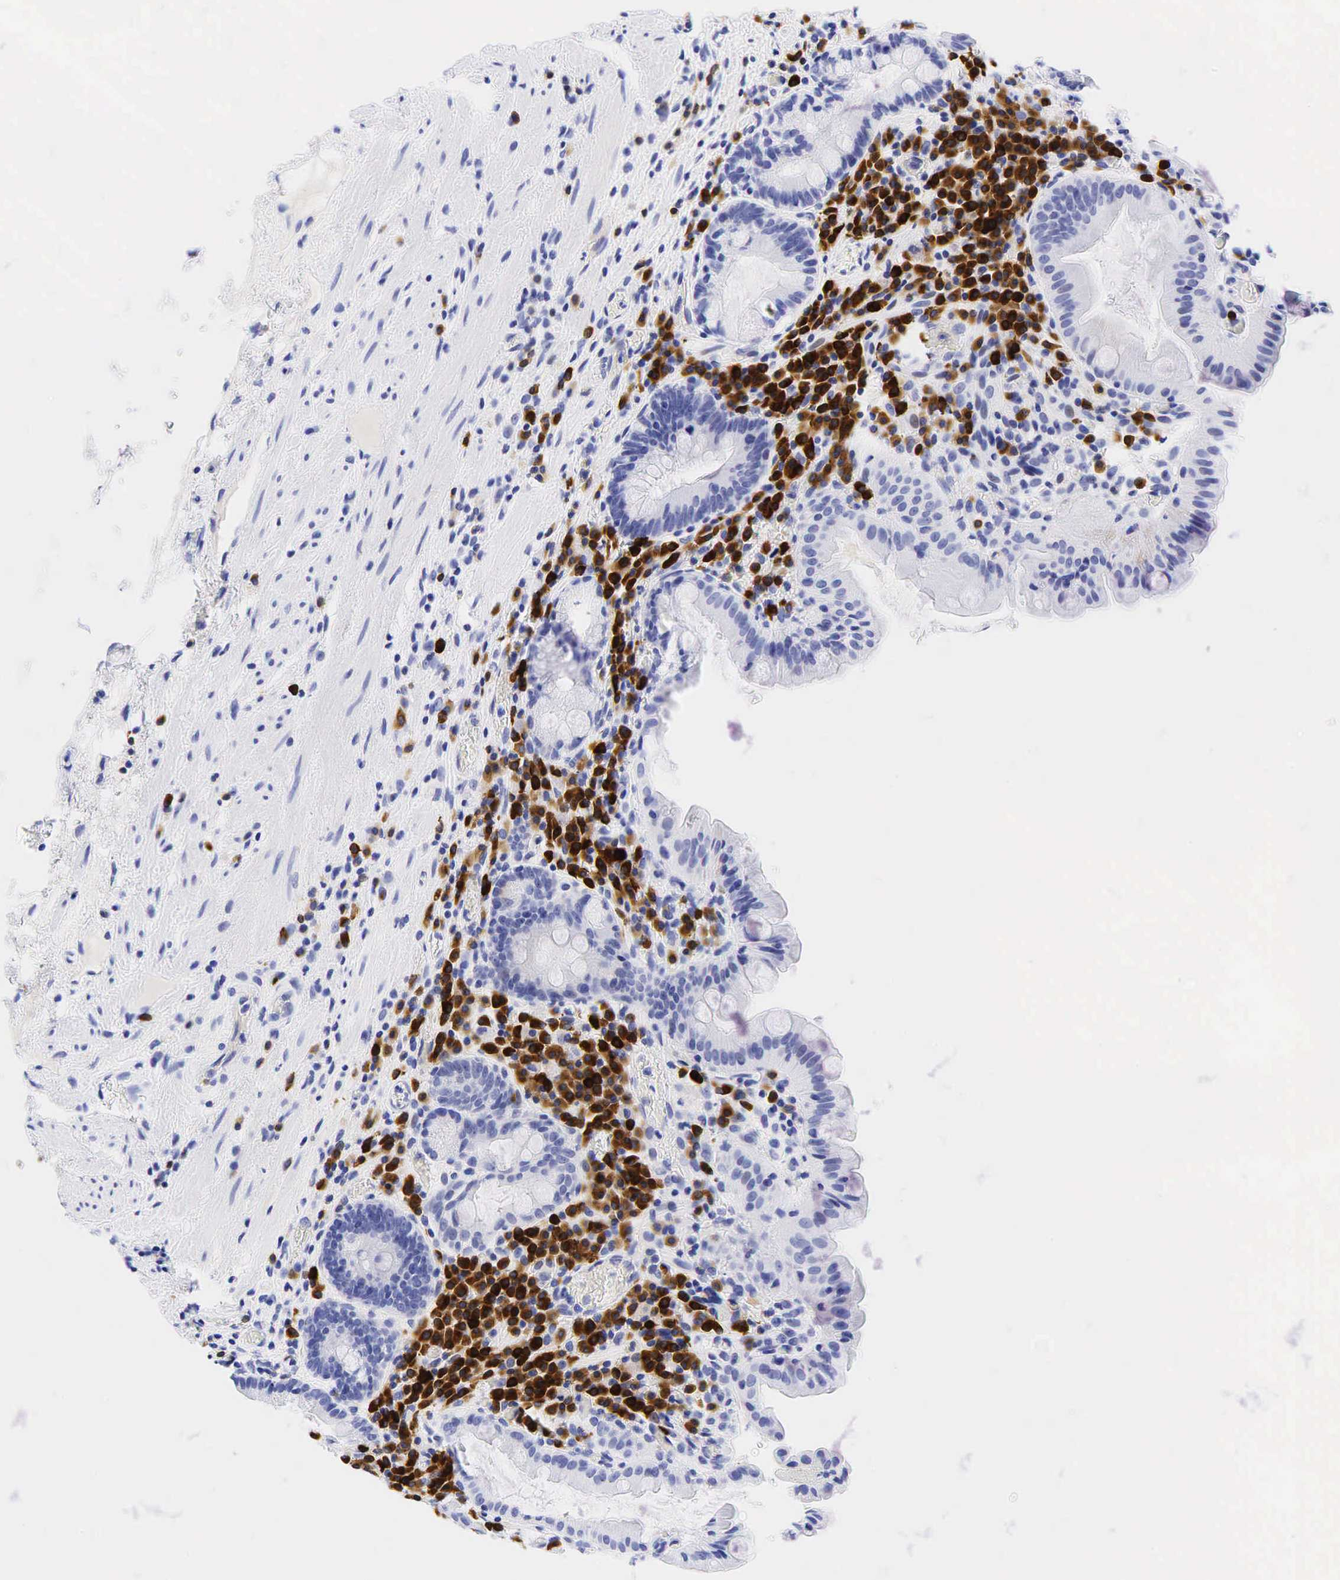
{"staining": {"intensity": "negative", "quantity": "none", "location": "none"}, "tissue": "stomach", "cell_type": "Glandular cells", "image_type": "normal", "snomed": [{"axis": "morphology", "description": "Normal tissue, NOS"}, {"axis": "topography", "description": "Stomach, lower"}, {"axis": "topography", "description": "Duodenum"}], "caption": "The photomicrograph displays no staining of glandular cells in unremarkable stomach. The staining was performed using DAB to visualize the protein expression in brown, while the nuclei were stained in blue with hematoxylin (Magnification: 20x).", "gene": "CD79A", "patient": {"sex": "male", "age": 84}}